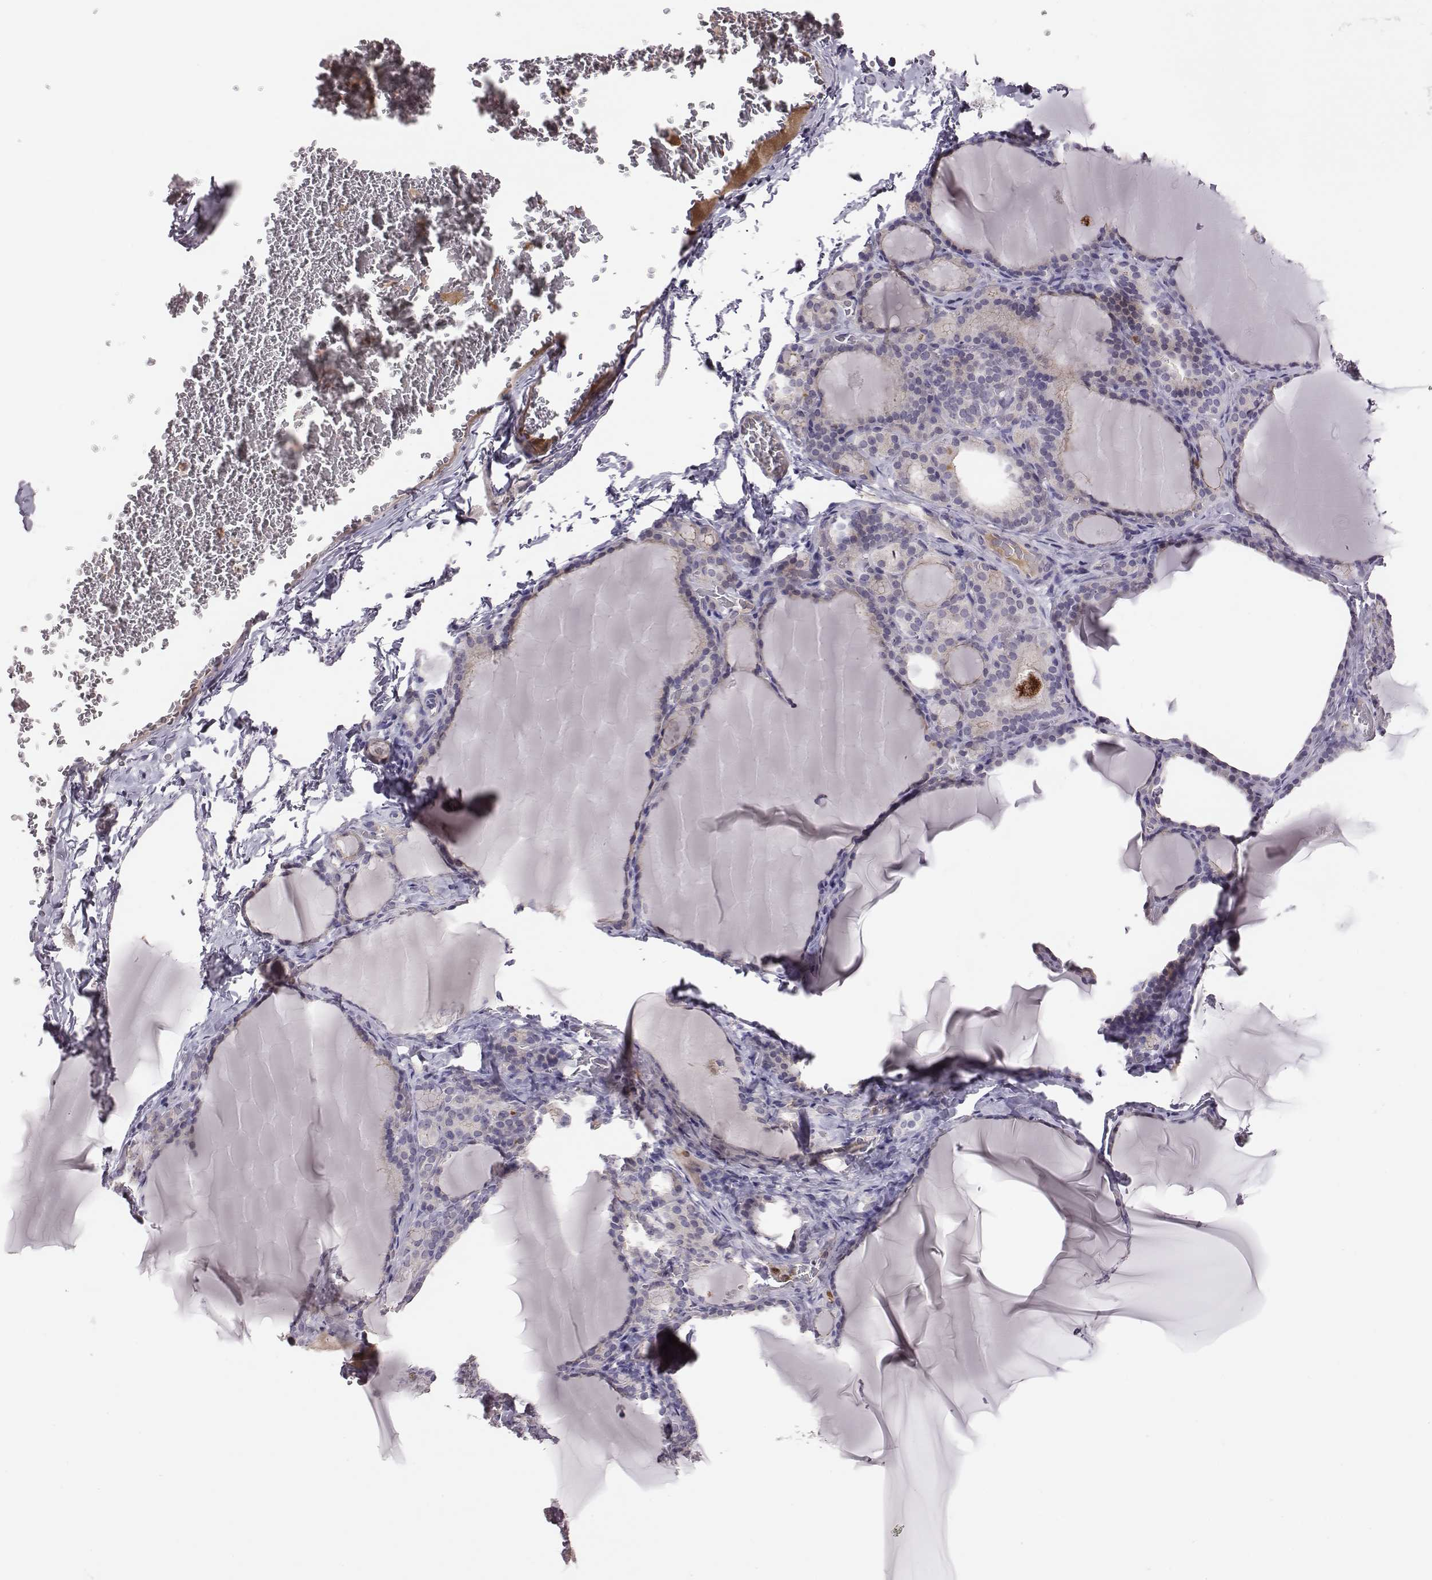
{"staining": {"intensity": "negative", "quantity": "none", "location": "none"}, "tissue": "thyroid gland", "cell_type": "Glandular cells", "image_type": "normal", "snomed": [{"axis": "morphology", "description": "Normal tissue, NOS"}, {"axis": "morphology", "description": "Hyperplasia, NOS"}, {"axis": "topography", "description": "Thyroid gland"}], "caption": "Immunohistochemical staining of unremarkable thyroid gland displays no significant expression in glandular cells.", "gene": "KMO", "patient": {"sex": "female", "age": 27}}